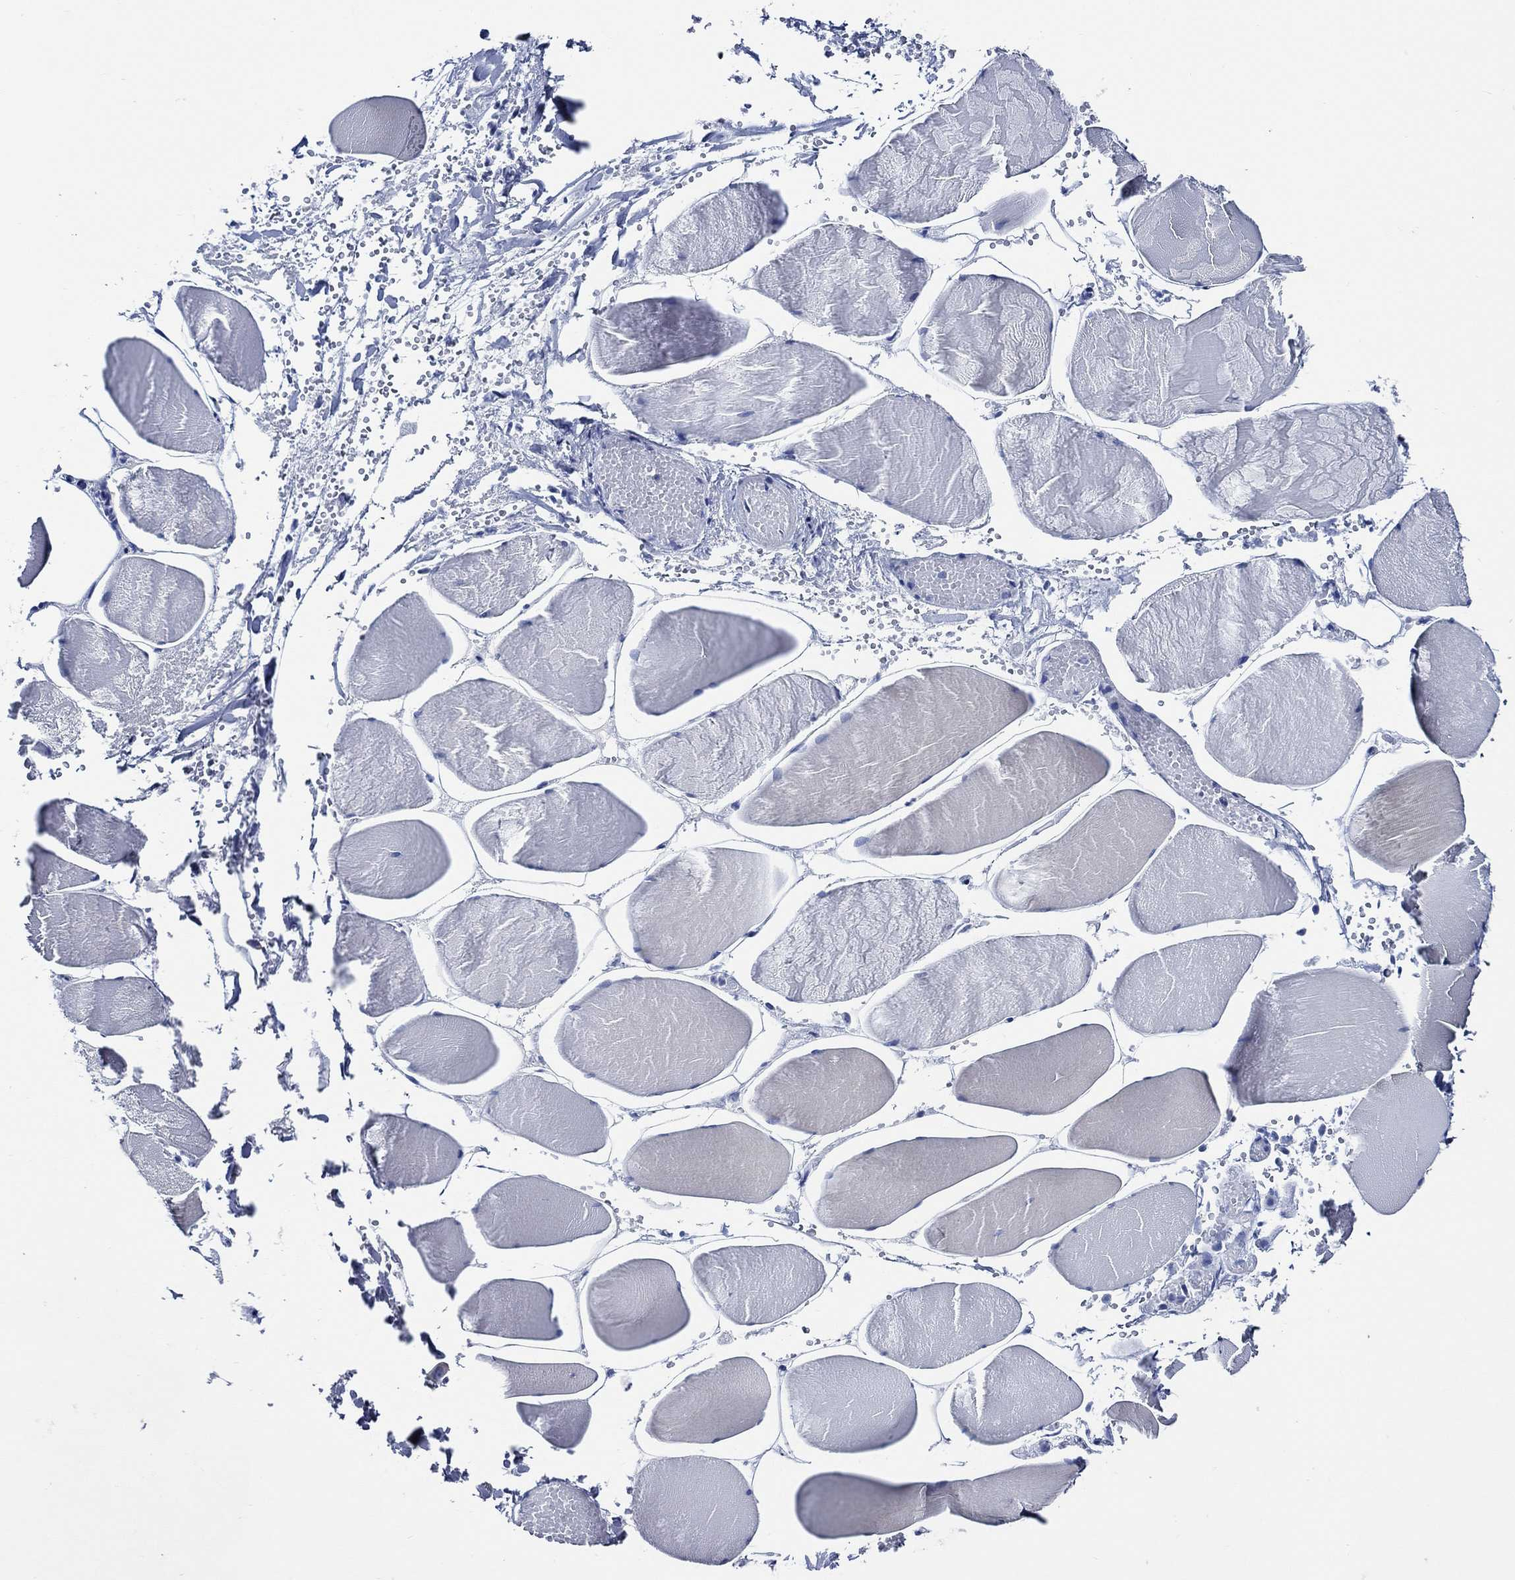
{"staining": {"intensity": "negative", "quantity": "none", "location": "none"}, "tissue": "skeletal muscle", "cell_type": "Myocytes", "image_type": "normal", "snomed": [{"axis": "morphology", "description": "Normal tissue, NOS"}, {"axis": "morphology", "description": "Malignant melanoma, Metastatic site"}, {"axis": "topography", "description": "Skeletal muscle"}], "caption": "IHC image of unremarkable skeletal muscle: human skeletal muscle stained with DAB (3,3'-diaminobenzidine) displays no significant protein expression in myocytes. Nuclei are stained in blue.", "gene": "WDR62", "patient": {"sex": "male", "age": 50}}